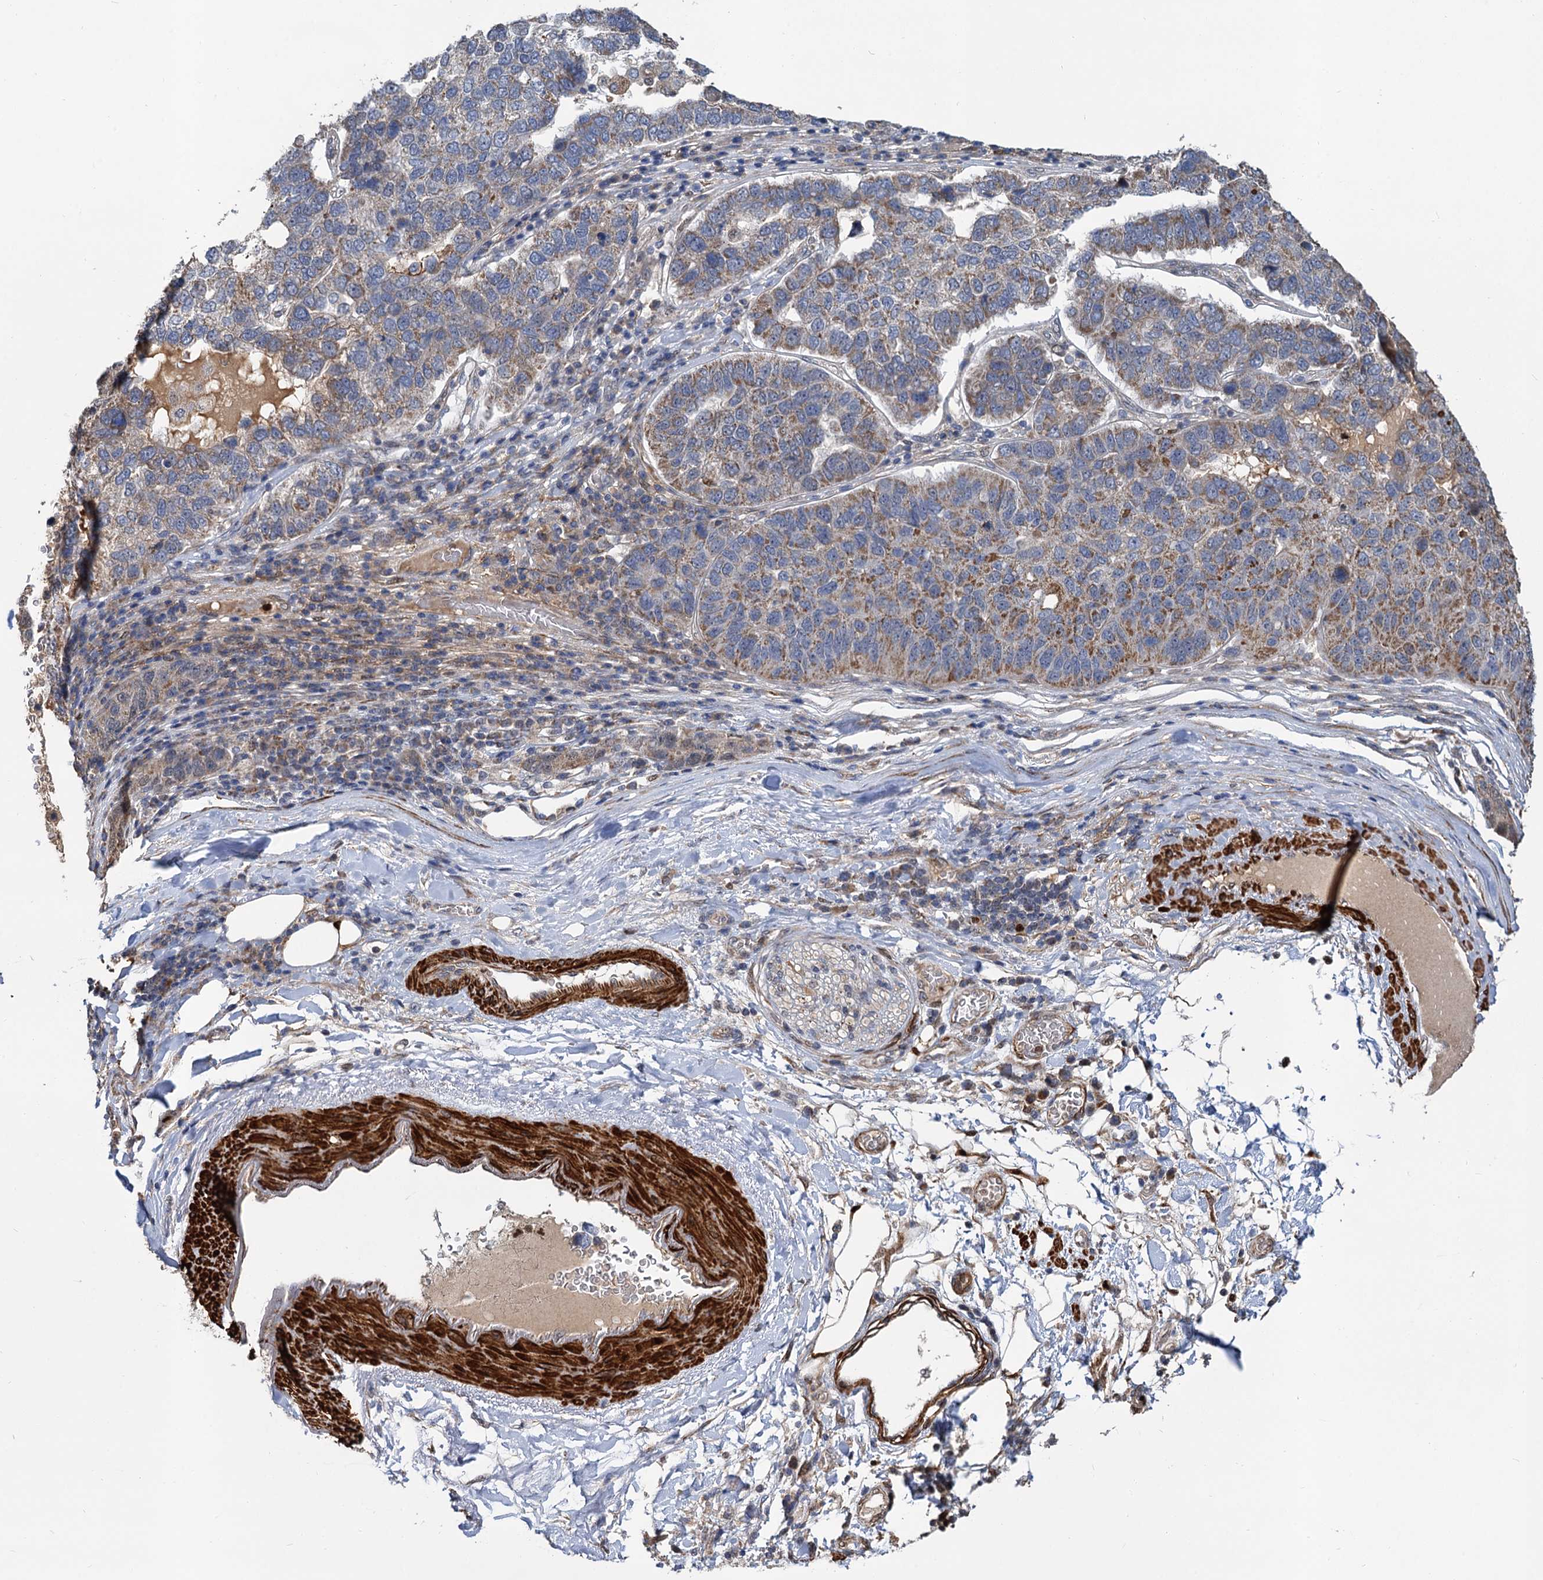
{"staining": {"intensity": "moderate", "quantity": ">75%", "location": "cytoplasmic/membranous"}, "tissue": "pancreatic cancer", "cell_type": "Tumor cells", "image_type": "cancer", "snomed": [{"axis": "morphology", "description": "Adenocarcinoma, NOS"}, {"axis": "topography", "description": "Pancreas"}], "caption": "The immunohistochemical stain highlights moderate cytoplasmic/membranous staining in tumor cells of pancreatic cancer tissue.", "gene": "ALKBH7", "patient": {"sex": "female", "age": 61}}